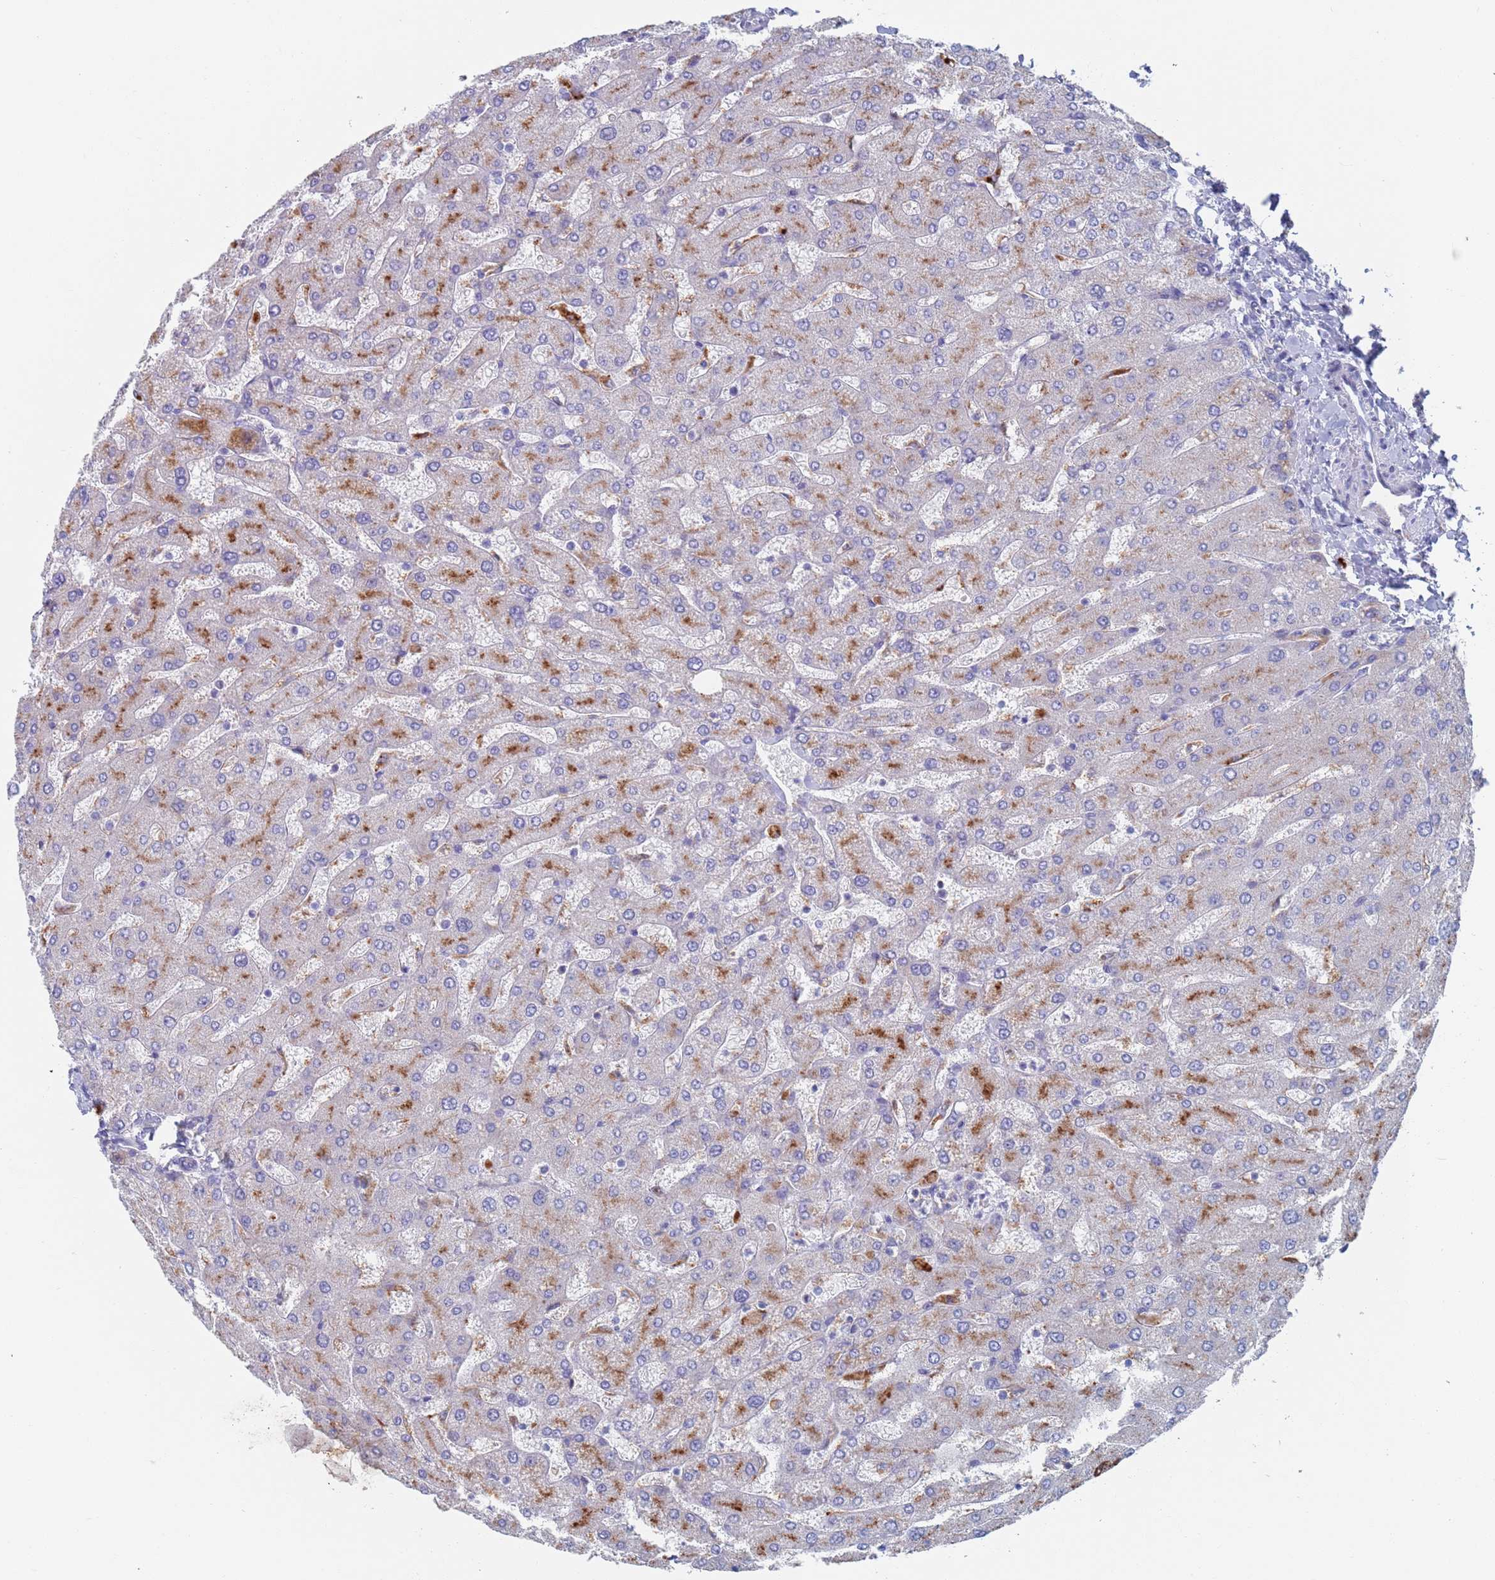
{"staining": {"intensity": "negative", "quantity": "none", "location": "none"}, "tissue": "liver", "cell_type": "Cholangiocytes", "image_type": "normal", "snomed": [{"axis": "morphology", "description": "Normal tissue, NOS"}, {"axis": "topography", "description": "Liver"}], "caption": "IHC image of unremarkable liver: human liver stained with DAB demonstrates no significant protein staining in cholangiocytes. The staining is performed using DAB brown chromogen with nuclei counter-stained in using hematoxylin.", "gene": "FUCA1", "patient": {"sex": "male", "age": 55}}